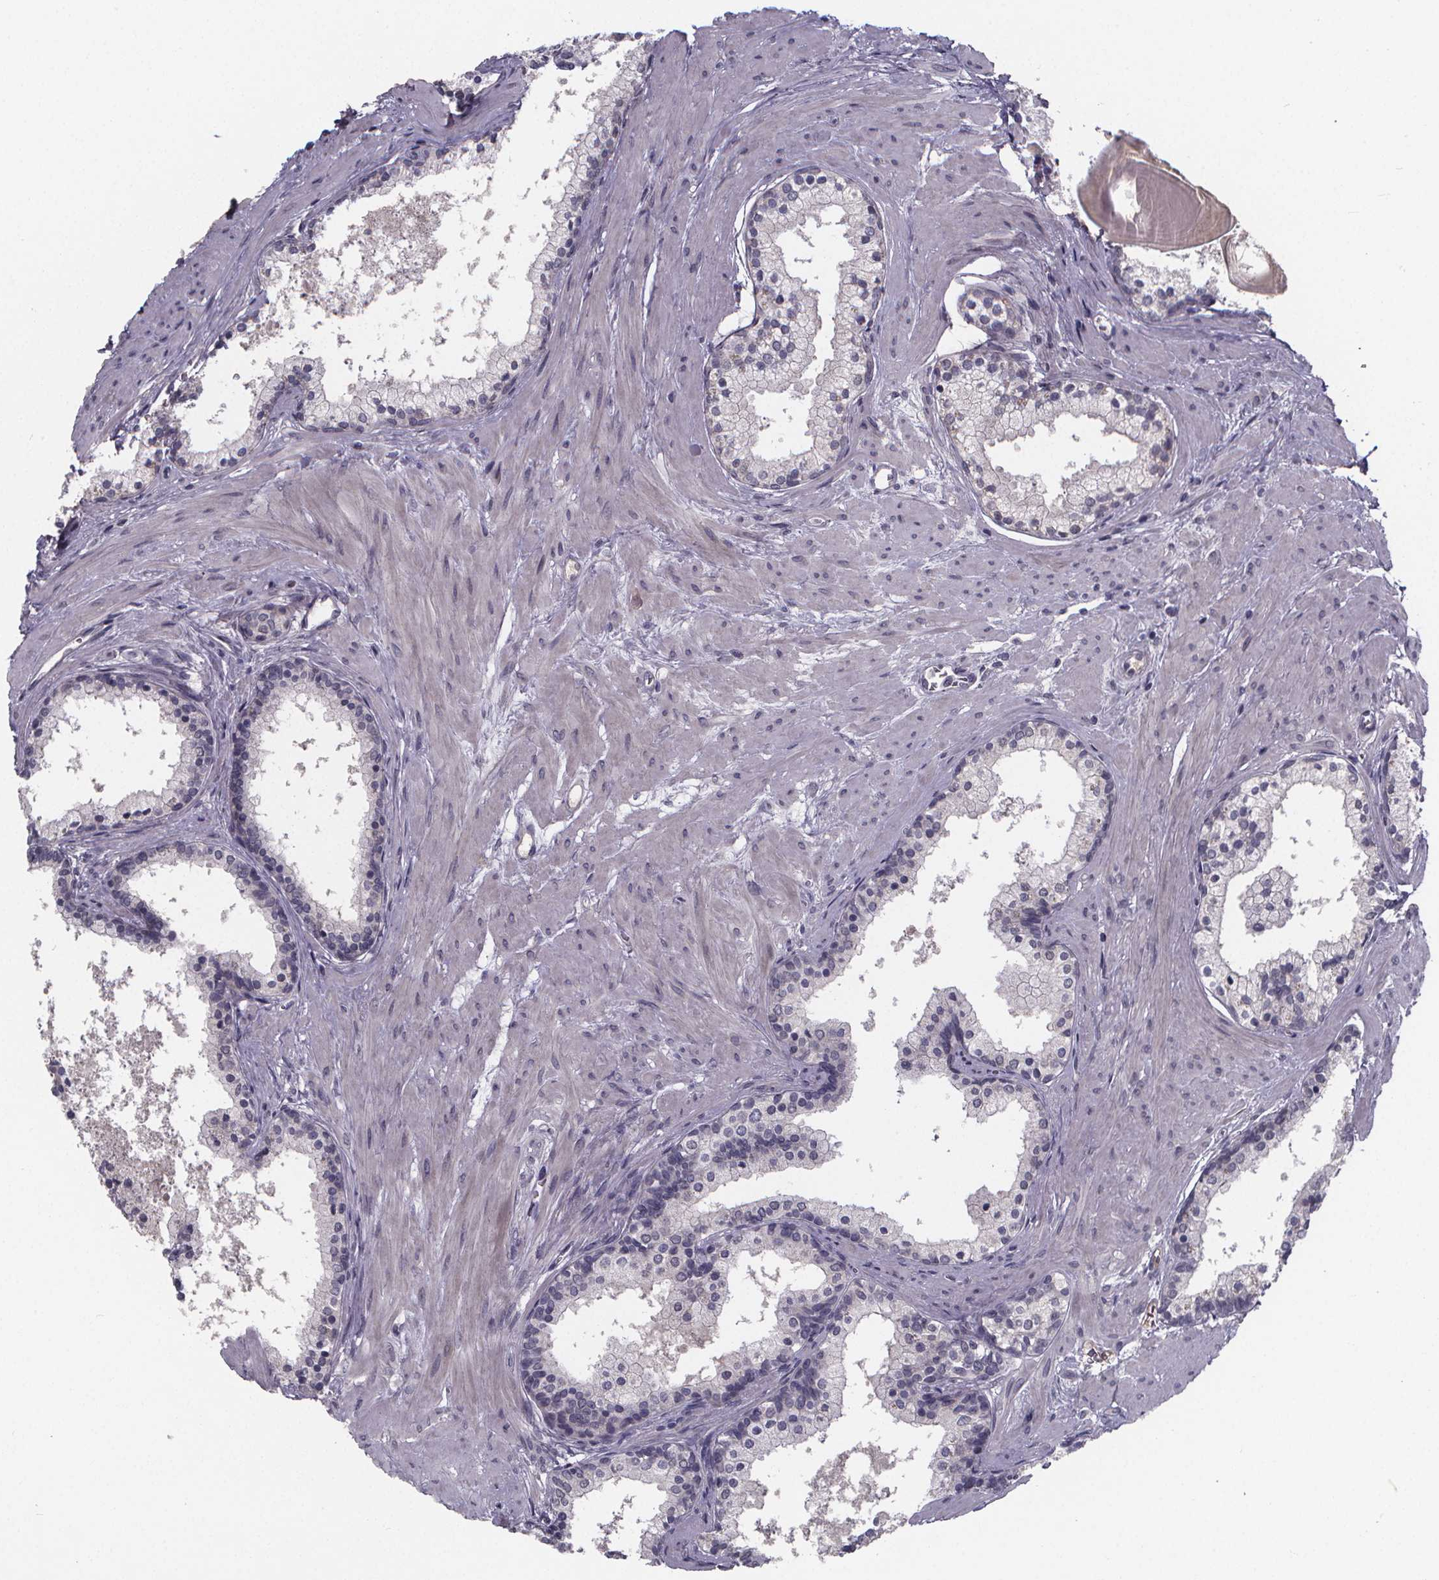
{"staining": {"intensity": "negative", "quantity": "none", "location": "none"}, "tissue": "prostate", "cell_type": "Glandular cells", "image_type": "normal", "snomed": [{"axis": "morphology", "description": "Normal tissue, NOS"}, {"axis": "topography", "description": "Prostate"}], "caption": "Immunohistochemistry micrograph of benign prostate stained for a protein (brown), which displays no staining in glandular cells.", "gene": "AGT", "patient": {"sex": "male", "age": 61}}